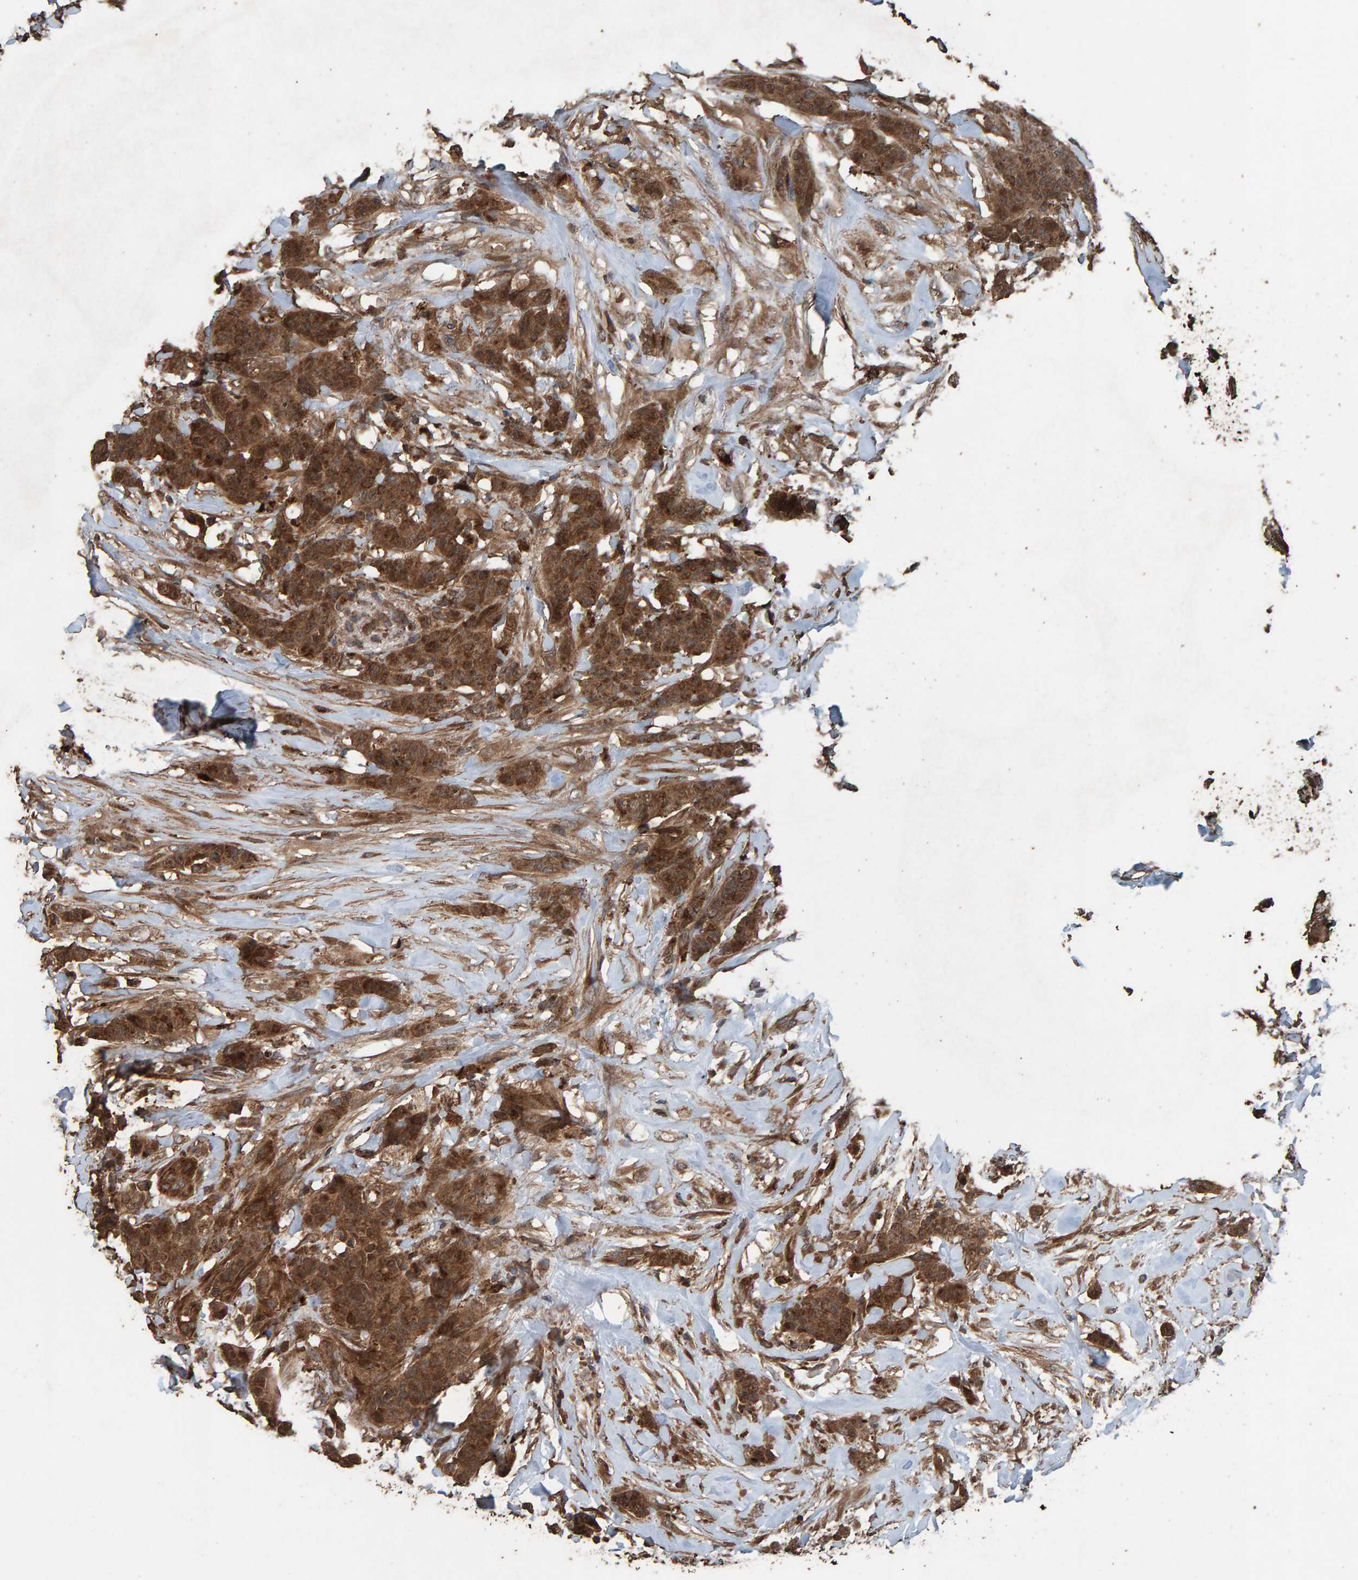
{"staining": {"intensity": "strong", "quantity": ">75%", "location": "cytoplasmic/membranous"}, "tissue": "breast cancer", "cell_type": "Tumor cells", "image_type": "cancer", "snomed": [{"axis": "morphology", "description": "Normal tissue, NOS"}, {"axis": "morphology", "description": "Duct carcinoma"}, {"axis": "topography", "description": "Breast"}], "caption": "Breast cancer (invasive ductal carcinoma) stained with DAB (3,3'-diaminobenzidine) immunohistochemistry (IHC) shows high levels of strong cytoplasmic/membranous positivity in approximately >75% of tumor cells.", "gene": "DUS1L", "patient": {"sex": "female", "age": 40}}